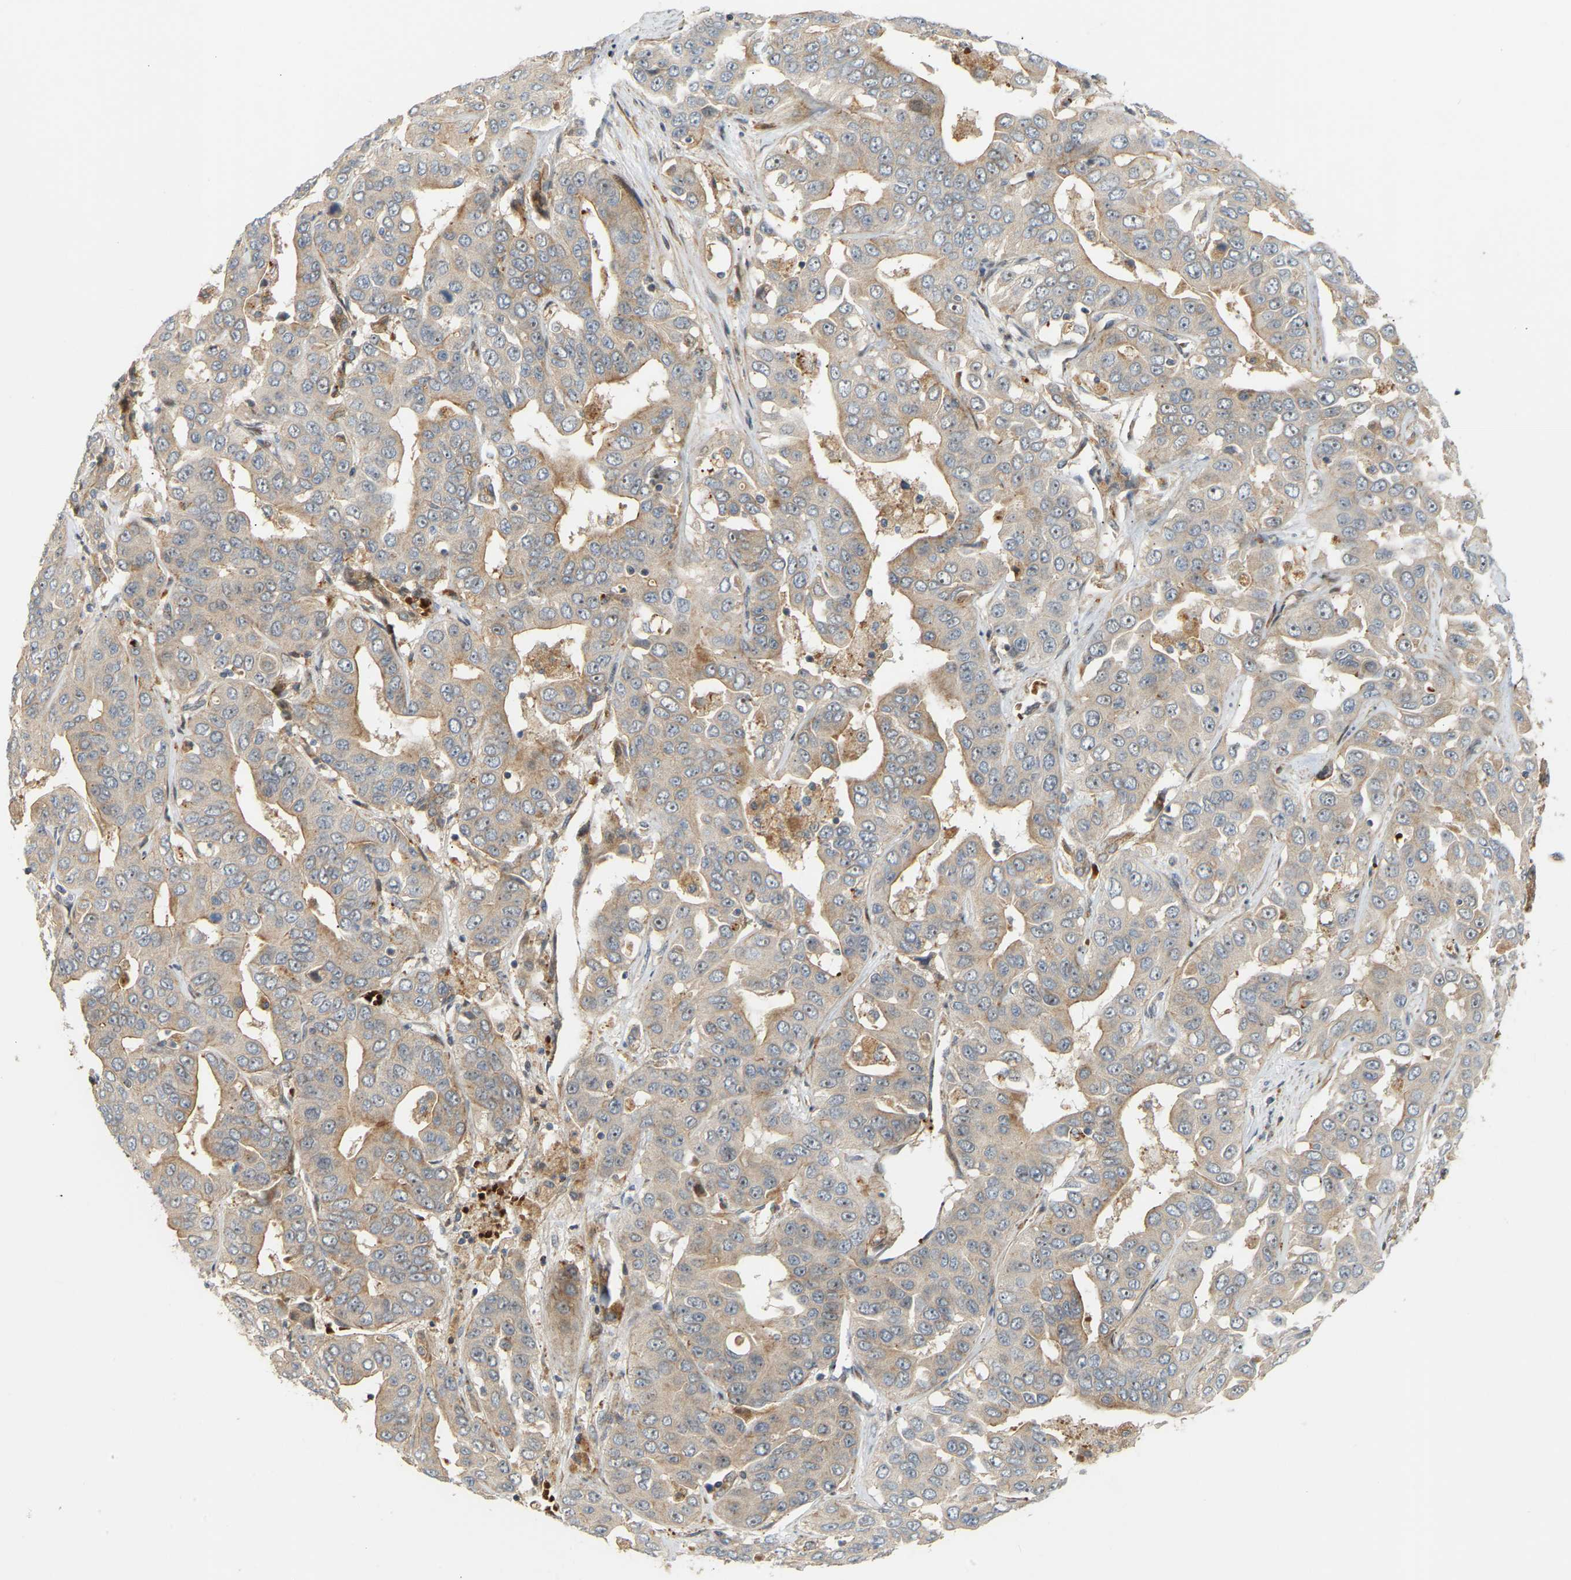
{"staining": {"intensity": "weak", "quantity": ">75%", "location": "cytoplasmic/membranous"}, "tissue": "liver cancer", "cell_type": "Tumor cells", "image_type": "cancer", "snomed": [{"axis": "morphology", "description": "Cholangiocarcinoma"}, {"axis": "topography", "description": "Liver"}], "caption": "A histopathology image of human liver cancer (cholangiocarcinoma) stained for a protein reveals weak cytoplasmic/membranous brown staining in tumor cells.", "gene": "POGLUT2", "patient": {"sex": "female", "age": 52}}